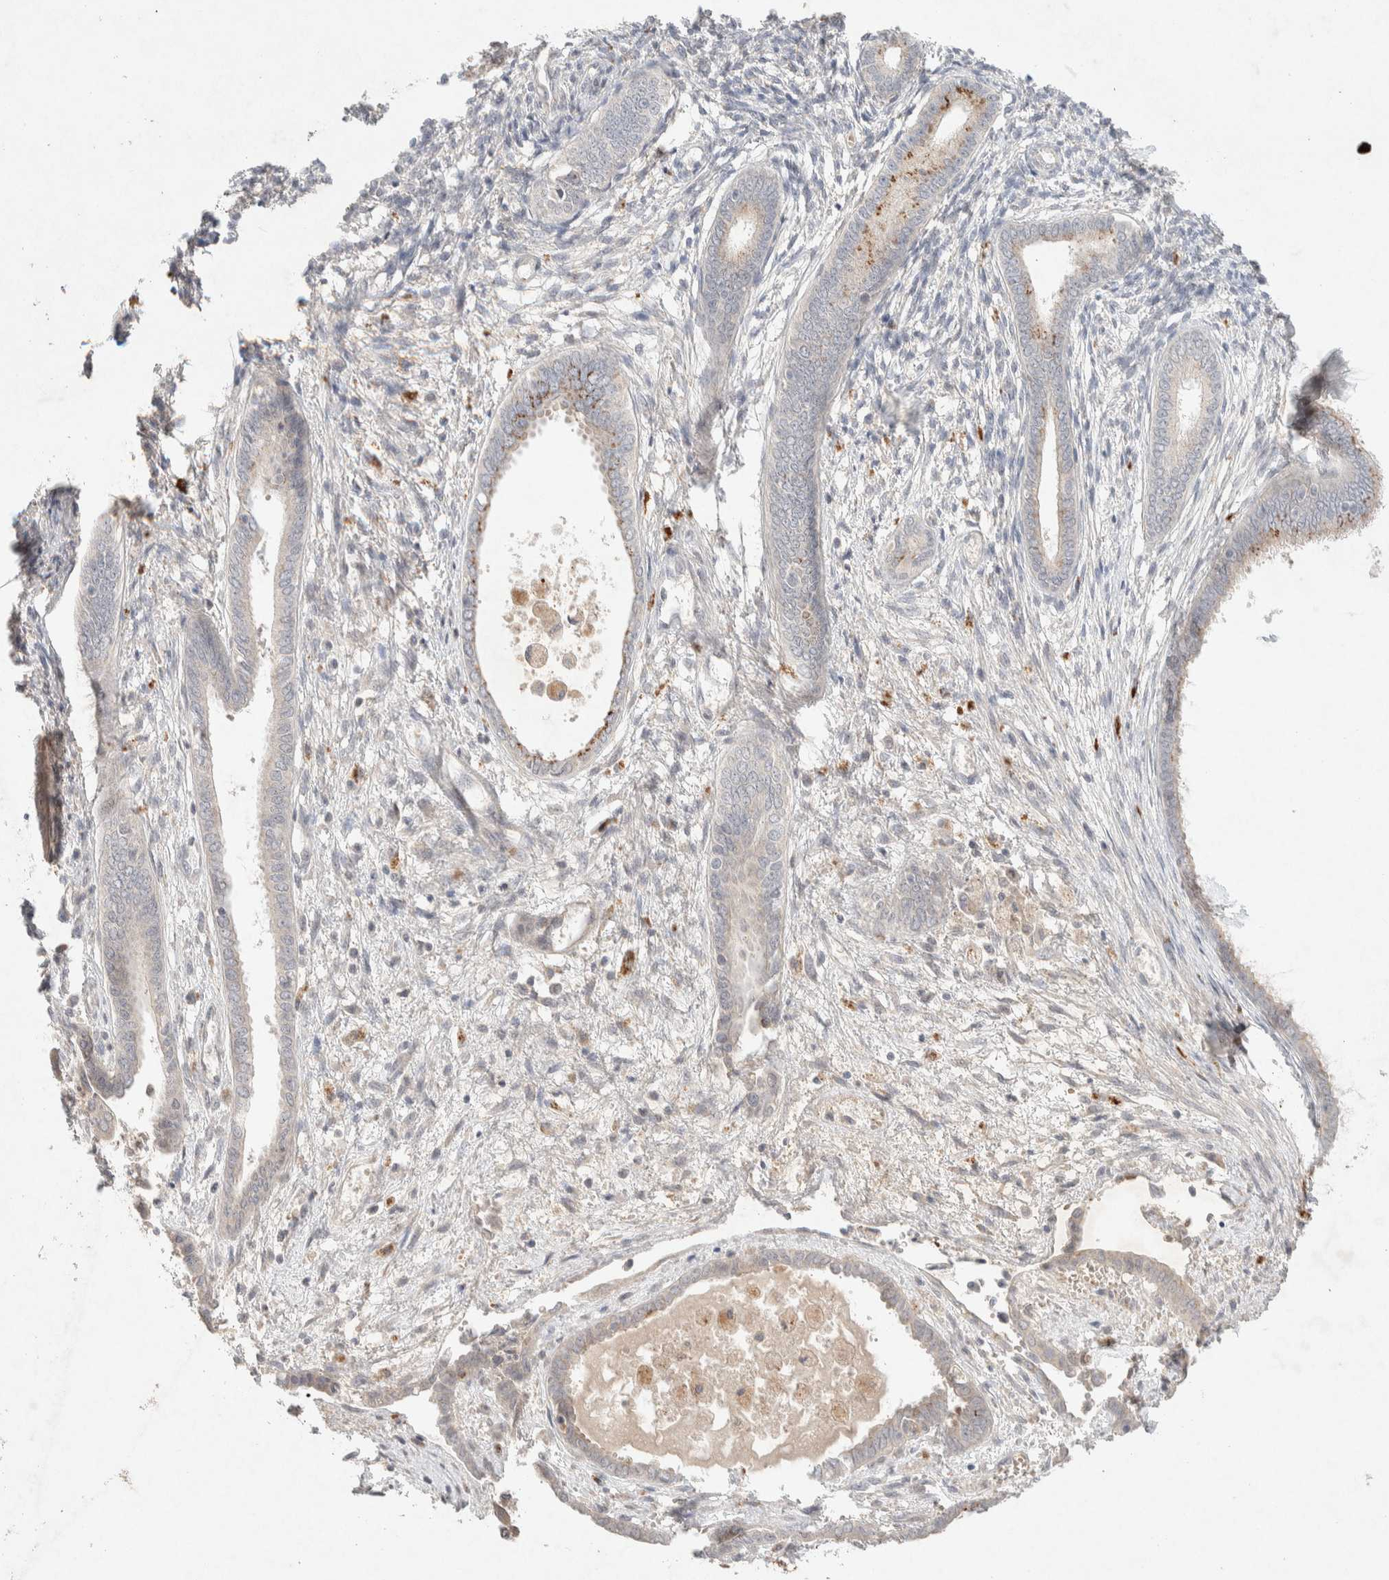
{"staining": {"intensity": "negative", "quantity": "none", "location": "none"}, "tissue": "endometrium", "cell_type": "Cells in endometrial stroma", "image_type": "normal", "snomed": [{"axis": "morphology", "description": "Normal tissue, NOS"}, {"axis": "topography", "description": "Endometrium"}], "caption": "Immunohistochemistry micrograph of benign human endometrium stained for a protein (brown), which reveals no staining in cells in endometrial stroma.", "gene": "GNAI1", "patient": {"sex": "female", "age": 56}}